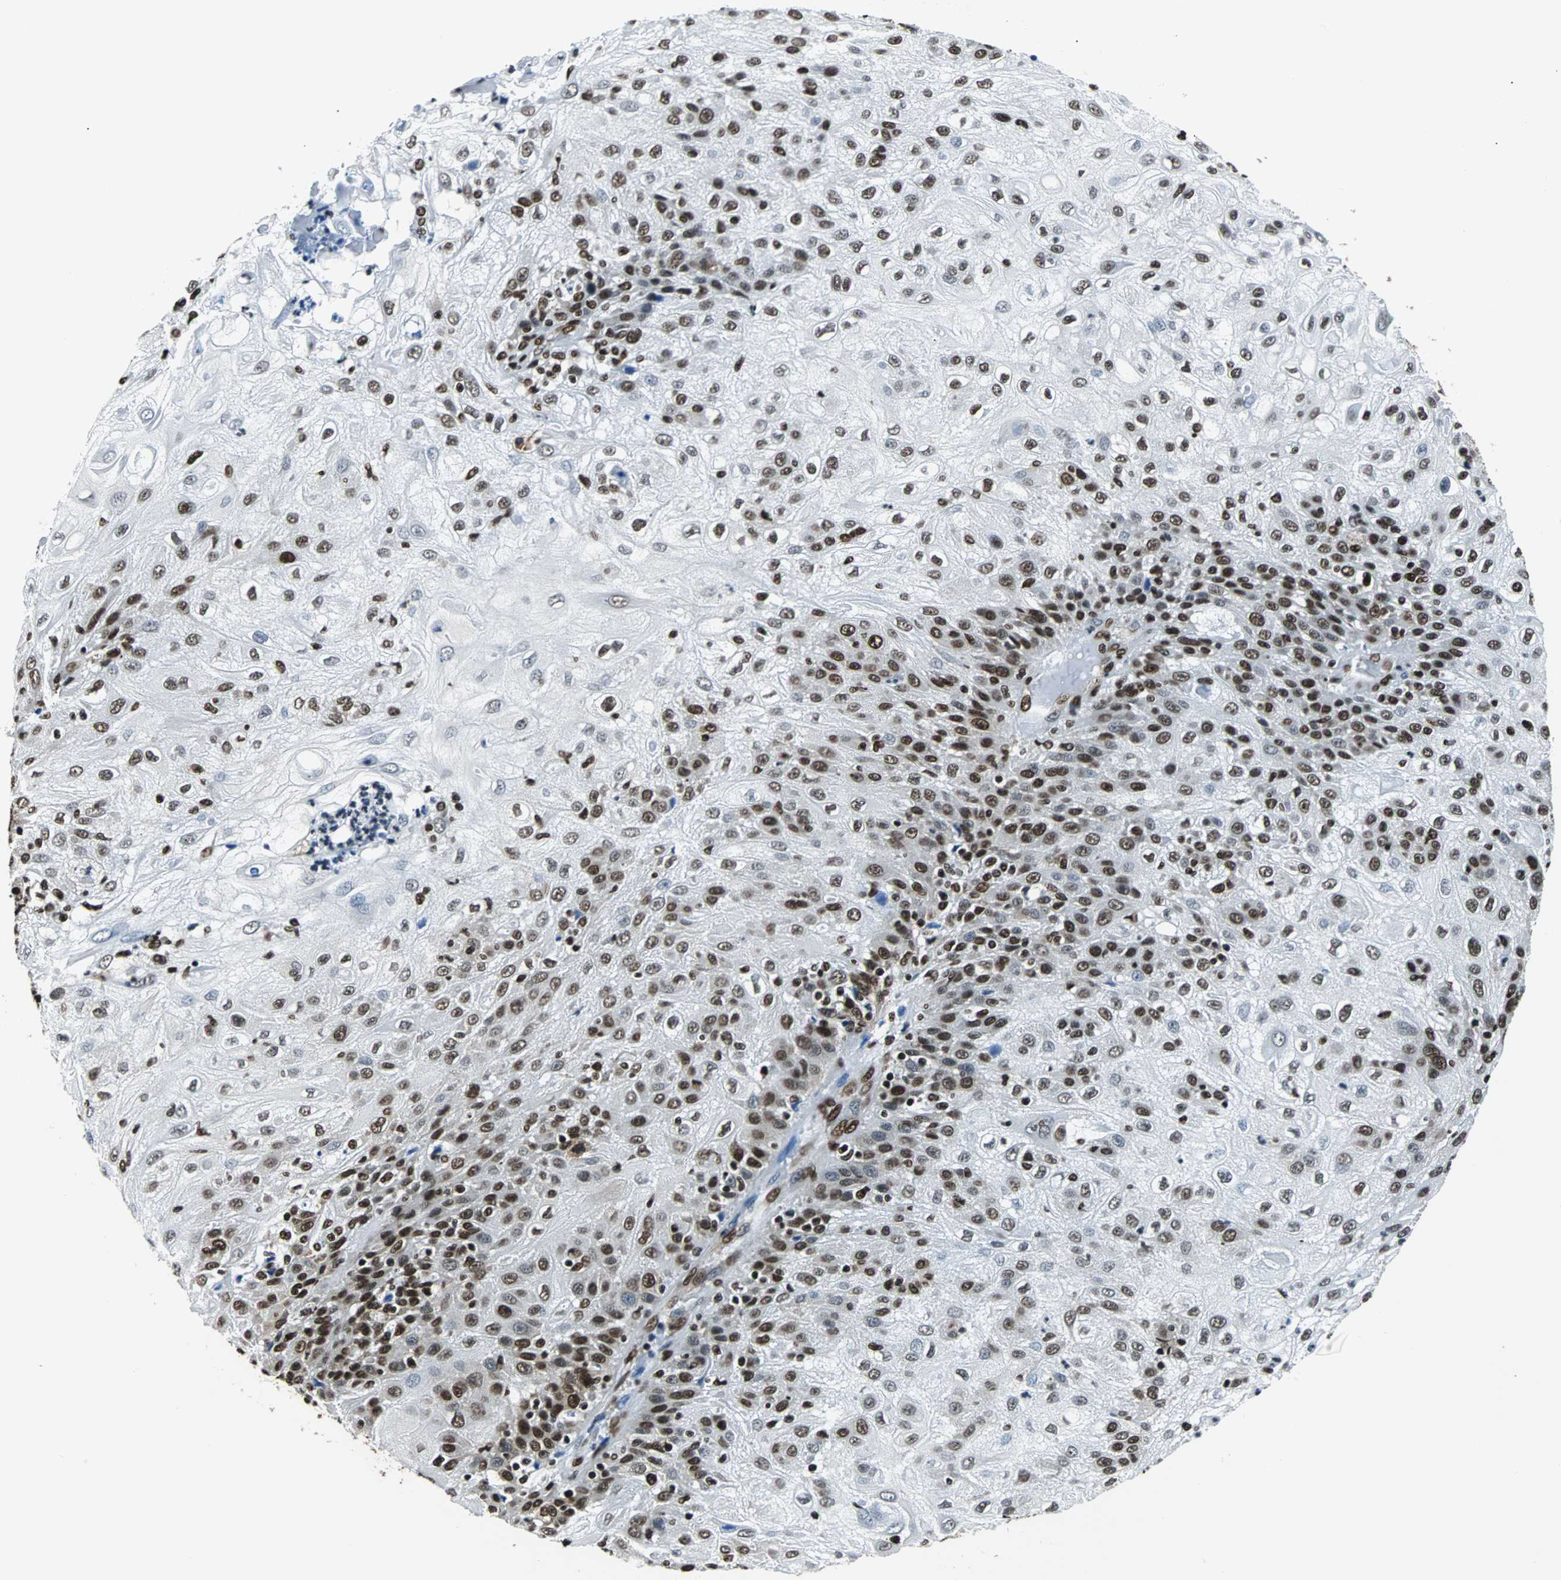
{"staining": {"intensity": "strong", "quantity": ">75%", "location": "nuclear"}, "tissue": "skin cancer", "cell_type": "Tumor cells", "image_type": "cancer", "snomed": [{"axis": "morphology", "description": "Normal tissue, NOS"}, {"axis": "morphology", "description": "Squamous cell carcinoma, NOS"}, {"axis": "topography", "description": "Skin"}], "caption": "Immunohistochemical staining of human squamous cell carcinoma (skin) shows high levels of strong nuclear protein positivity in about >75% of tumor cells.", "gene": "FUBP1", "patient": {"sex": "female", "age": 83}}